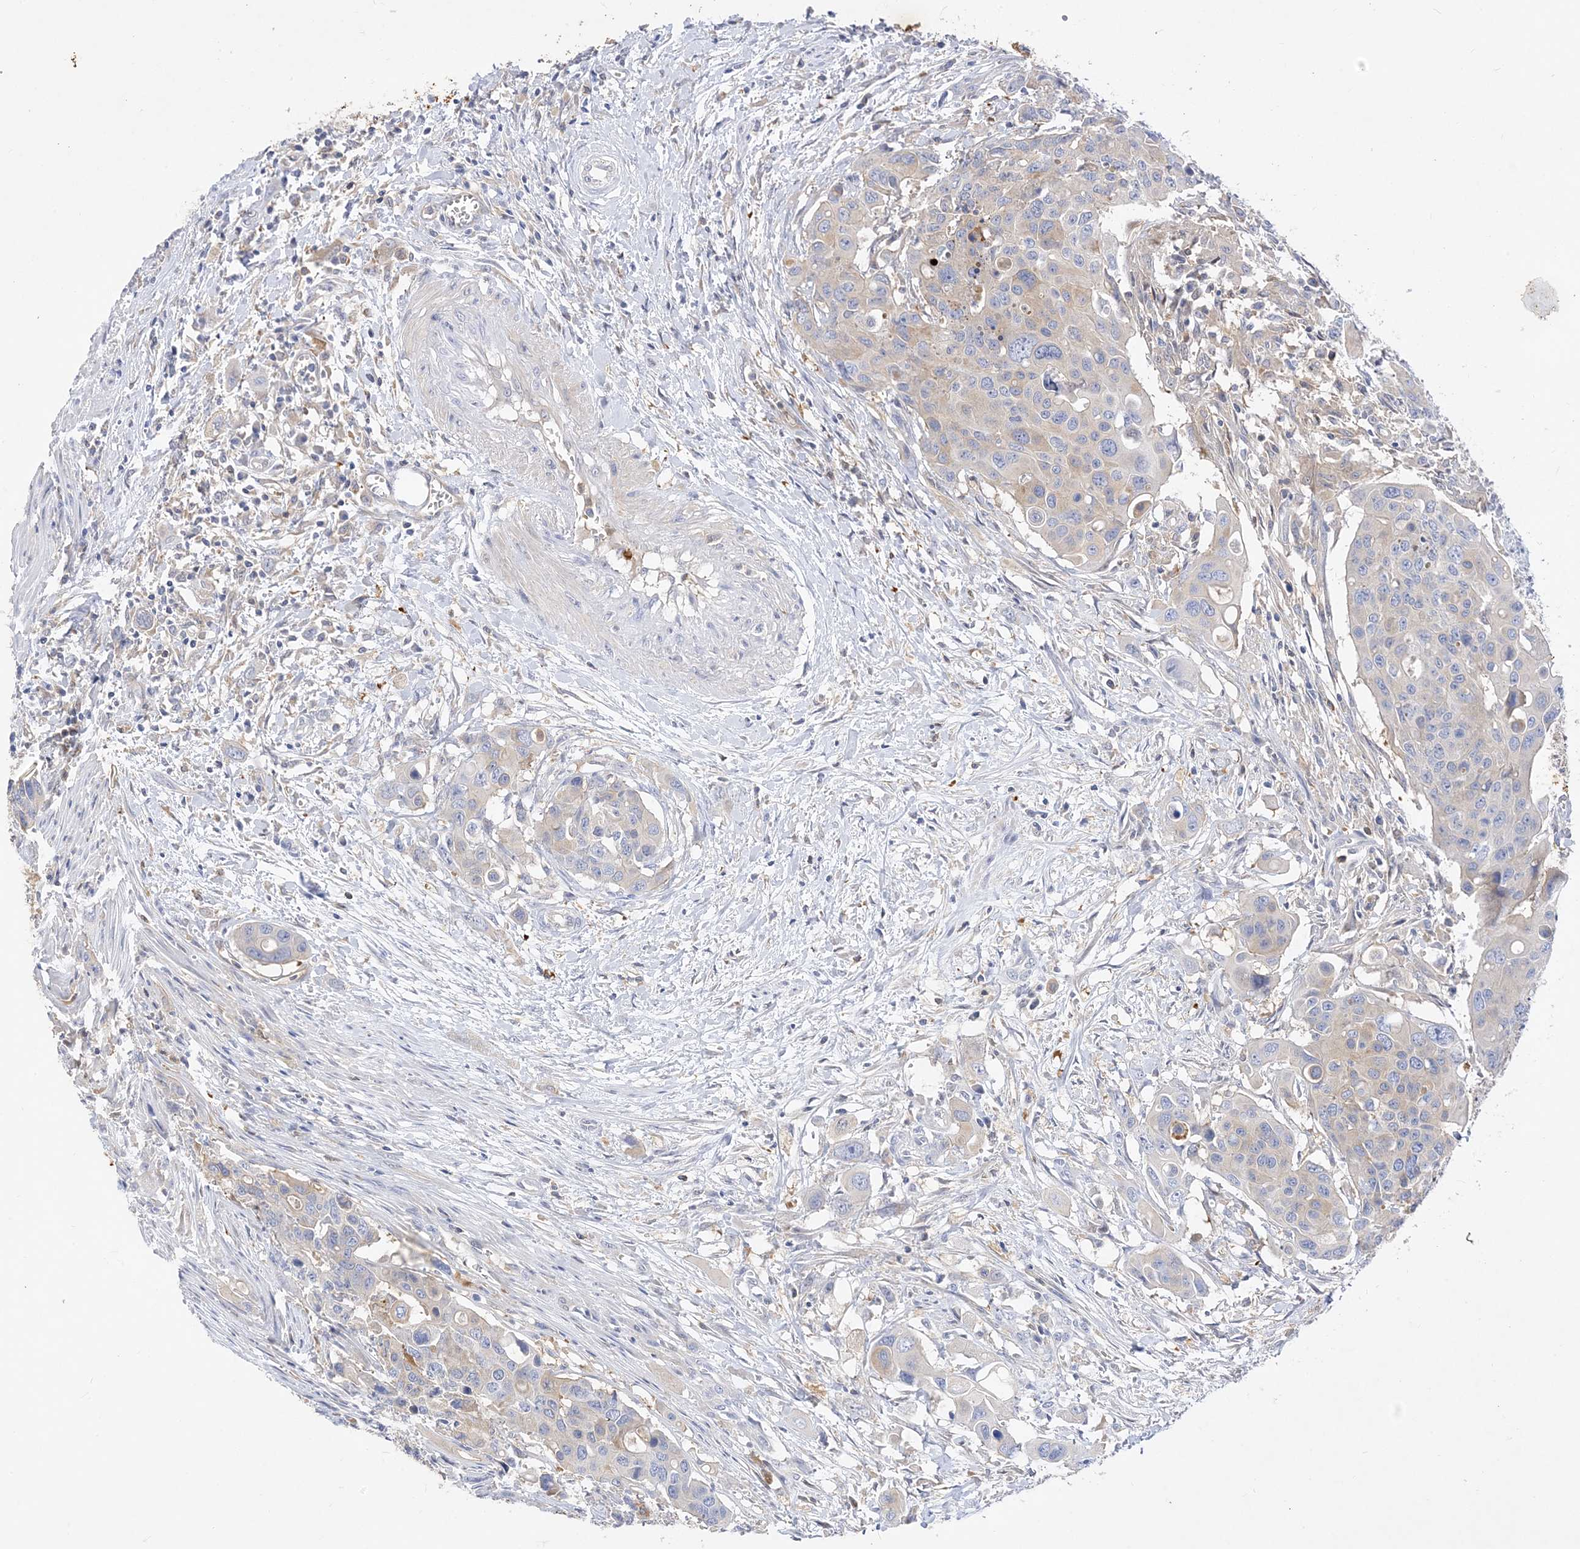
{"staining": {"intensity": "weak", "quantity": "<25%", "location": "cytoplasmic/membranous"}, "tissue": "colorectal cancer", "cell_type": "Tumor cells", "image_type": "cancer", "snomed": [{"axis": "morphology", "description": "Adenocarcinoma, NOS"}, {"axis": "topography", "description": "Colon"}], "caption": "High magnification brightfield microscopy of colorectal adenocarcinoma stained with DAB (brown) and counterstained with hematoxylin (blue): tumor cells show no significant positivity.", "gene": "ARV1", "patient": {"sex": "male", "age": 77}}